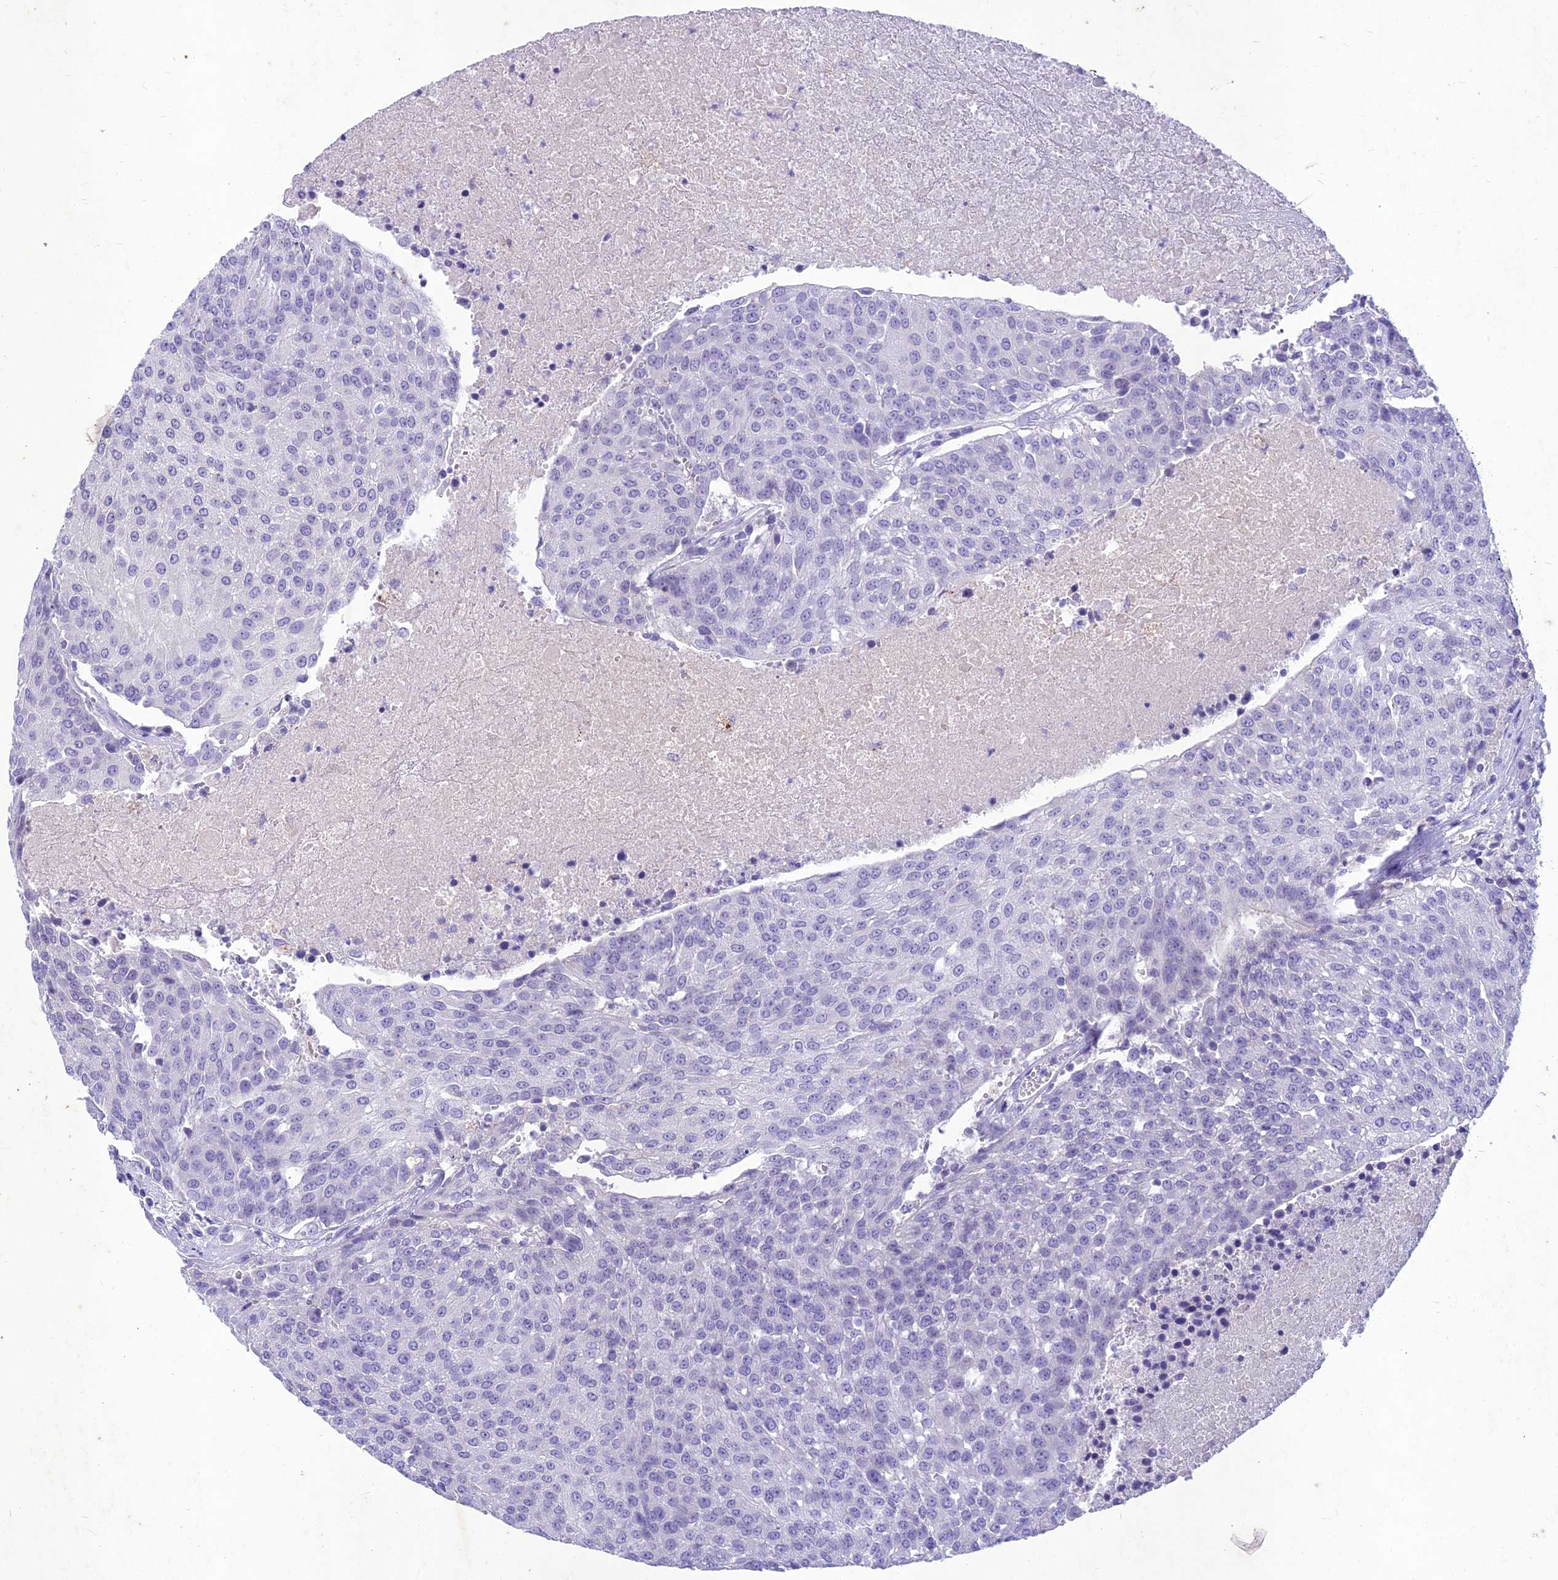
{"staining": {"intensity": "negative", "quantity": "none", "location": "none"}, "tissue": "urothelial cancer", "cell_type": "Tumor cells", "image_type": "cancer", "snomed": [{"axis": "morphology", "description": "Urothelial carcinoma, High grade"}, {"axis": "topography", "description": "Urinary bladder"}], "caption": "IHC of urothelial cancer demonstrates no staining in tumor cells.", "gene": "IFT172", "patient": {"sex": "female", "age": 85}}